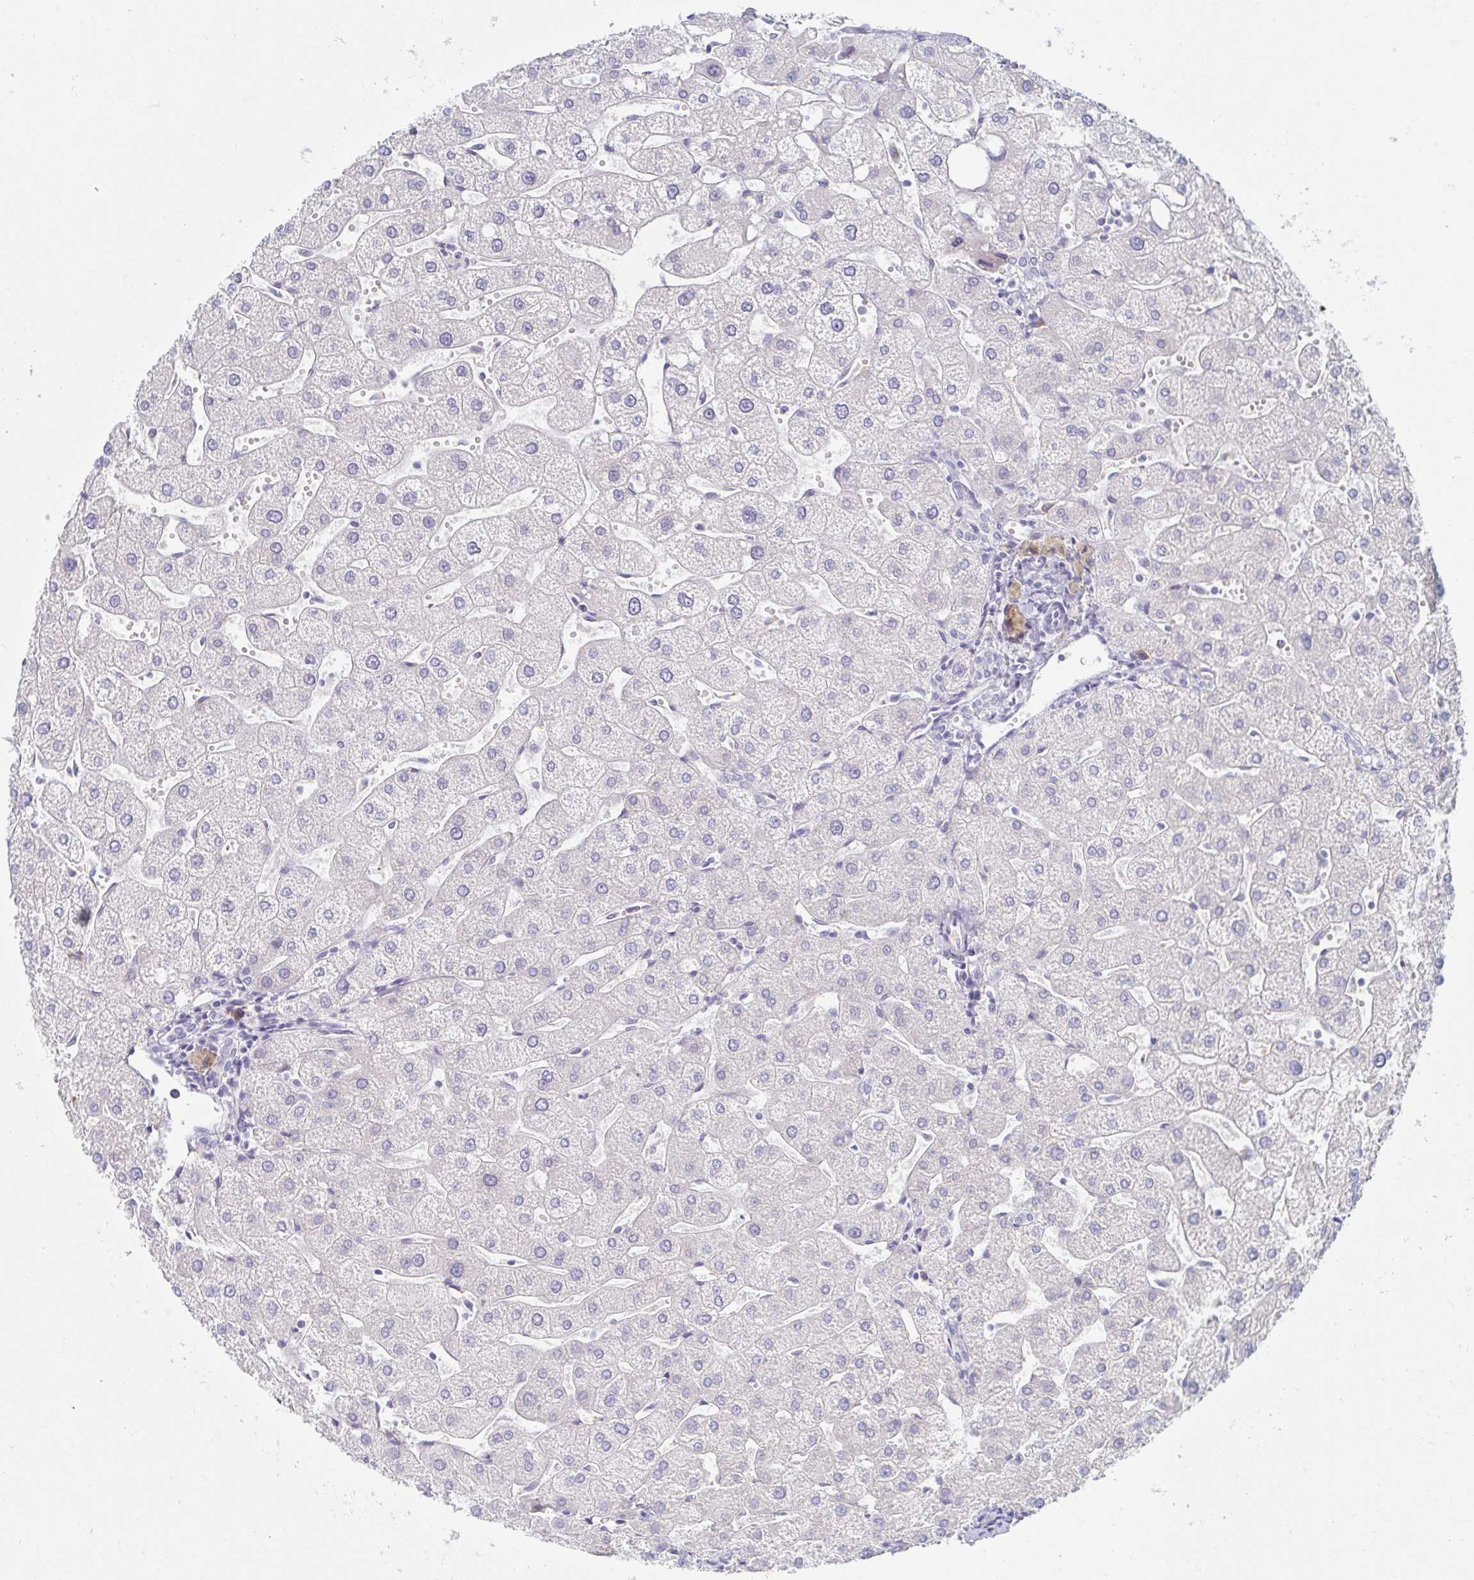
{"staining": {"intensity": "negative", "quantity": "none", "location": "none"}, "tissue": "liver", "cell_type": "Cholangiocytes", "image_type": "normal", "snomed": [{"axis": "morphology", "description": "Normal tissue, NOS"}, {"axis": "topography", "description": "Liver"}], "caption": "High power microscopy micrograph of an immunohistochemistry (IHC) photomicrograph of benign liver, revealing no significant staining in cholangiocytes. (Brightfield microscopy of DAB (3,3'-diaminobenzidine) immunohistochemistry (IHC) at high magnification).", "gene": "MYLK2", "patient": {"sex": "male", "age": 67}}